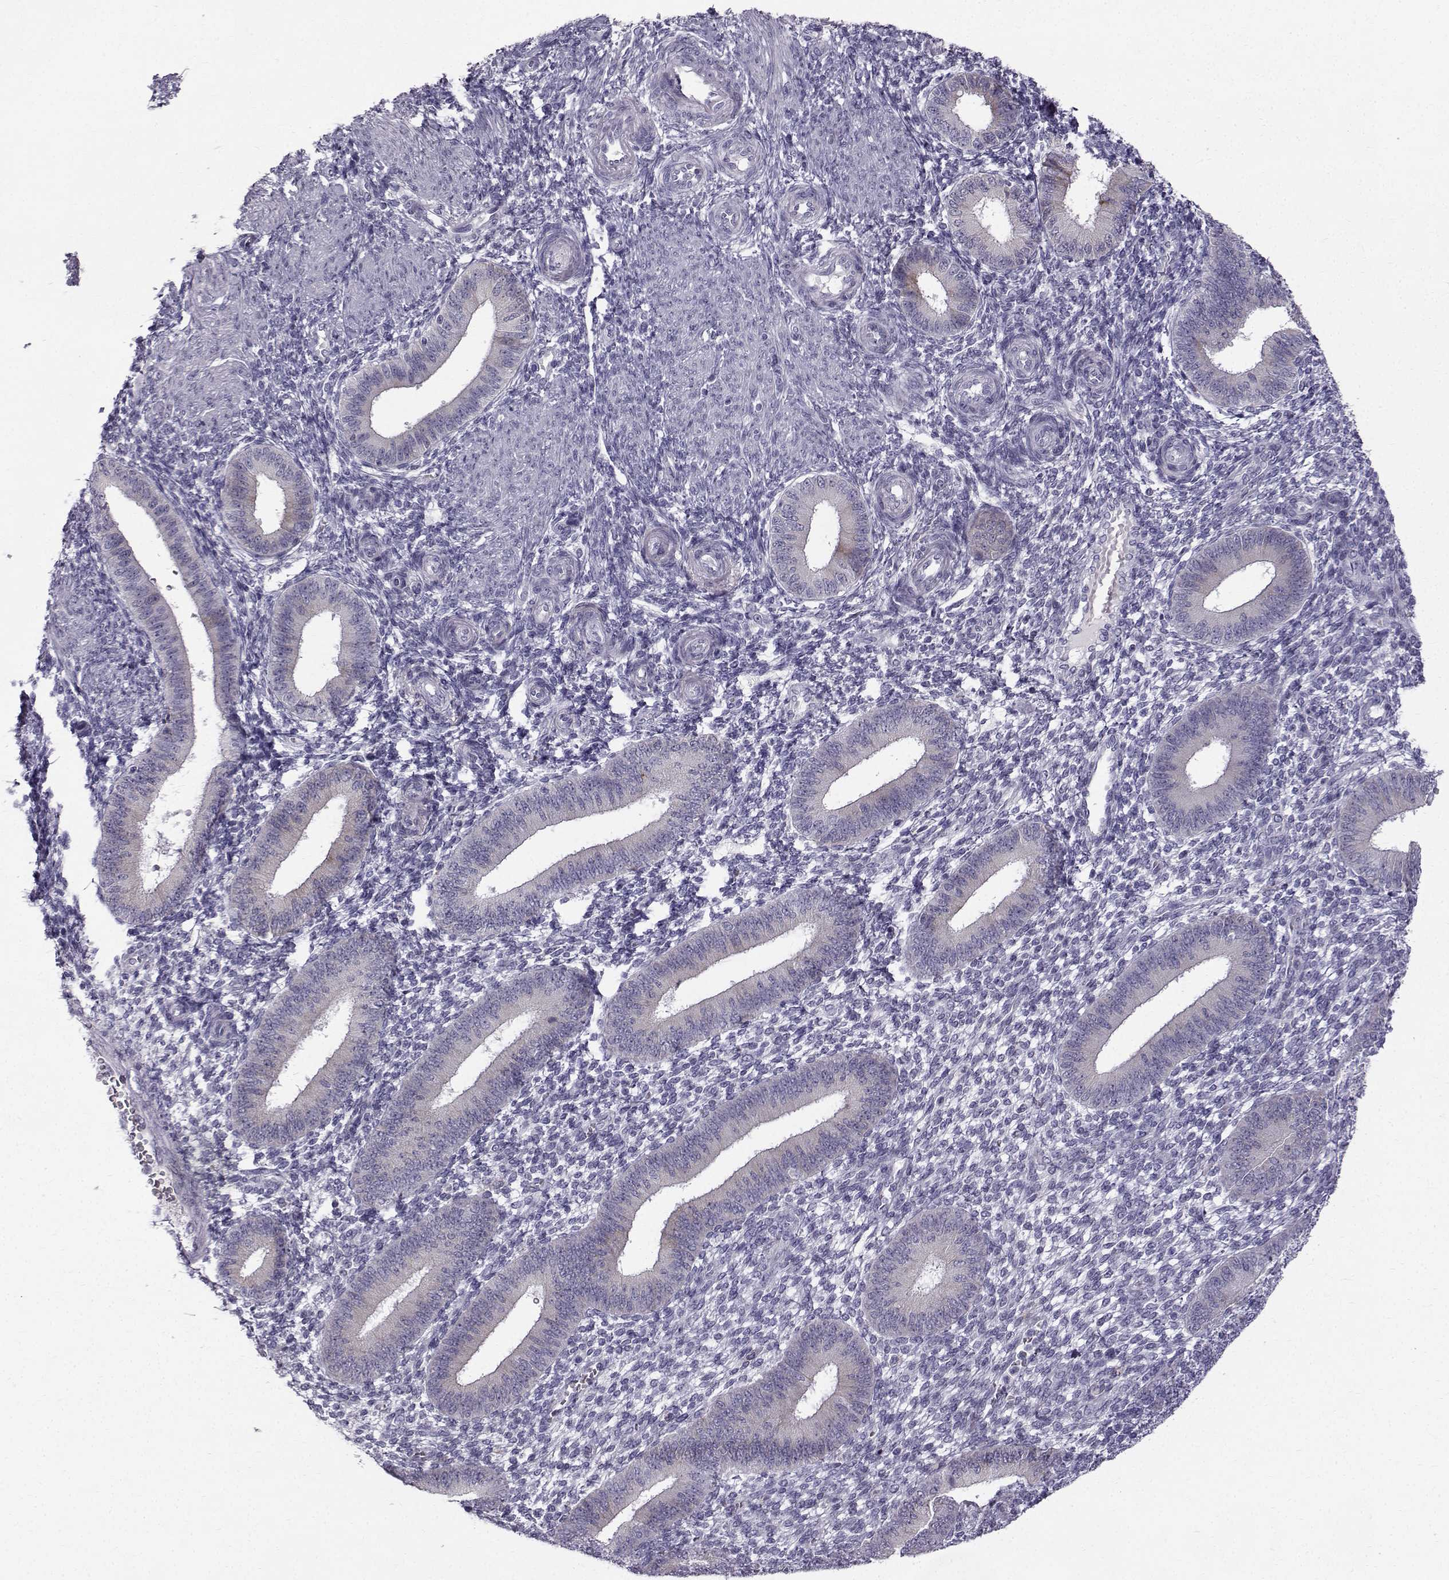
{"staining": {"intensity": "negative", "quantity": "none", "location": "none"}, "tissue": "endometrium", "cell_type": "Cells in endometrial stroma", "image_type": "normal", "snomed": [{"axis": "morphology", "description": "Normal tissue, NOS"}, {"axis": "topography", "description": "Endometrium"}], "caption": "Immunohistochemistry micrograph of unremarkable endometrium: endometrium stained with DAB (3,3'-diaminobenzidine) shows no significant protein expression in cells in endometrial stroma.", "gene": "ROPN1B", "patient": {"sex": "female", "age": 39}}